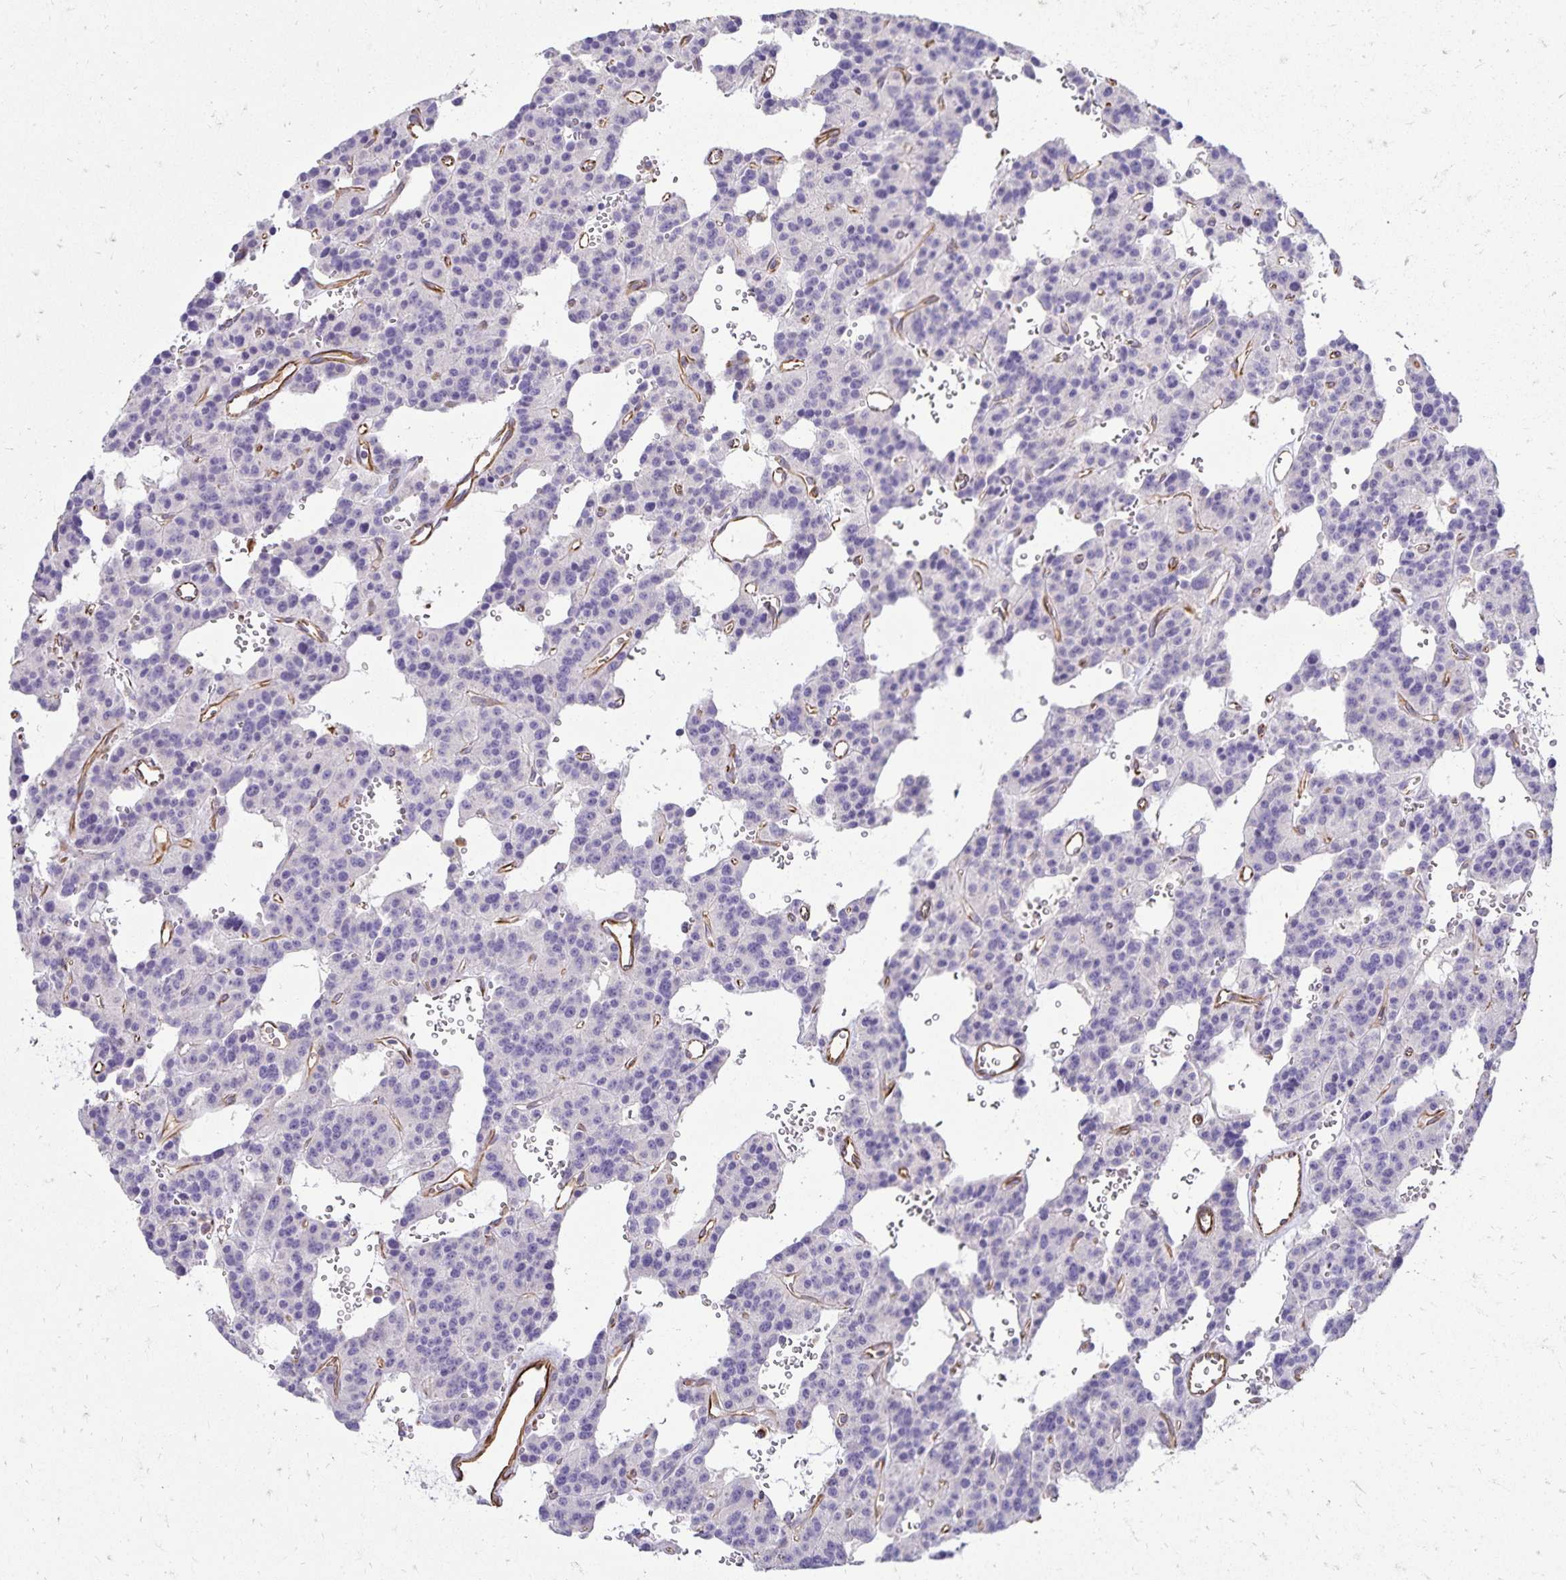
{"staining": {"intensity": "negative", "quantity": "none", "location": "none"}, "tissue": "carcinoid", "cell_type": "Tumor cells", "image_type": "cancer", "snomed": [{"axis": "morphology", "description": "Carcinoid, malignant, NOS"}, {"axis": "topography", "description": "Lung"}], "caption": "IHC photomicrograph of human carcinoid stained for a protein (brown), which exhibits no staining in tumor cells.", "gene": "TRPV6", "patient": {"sex": "female", "age": 71}}